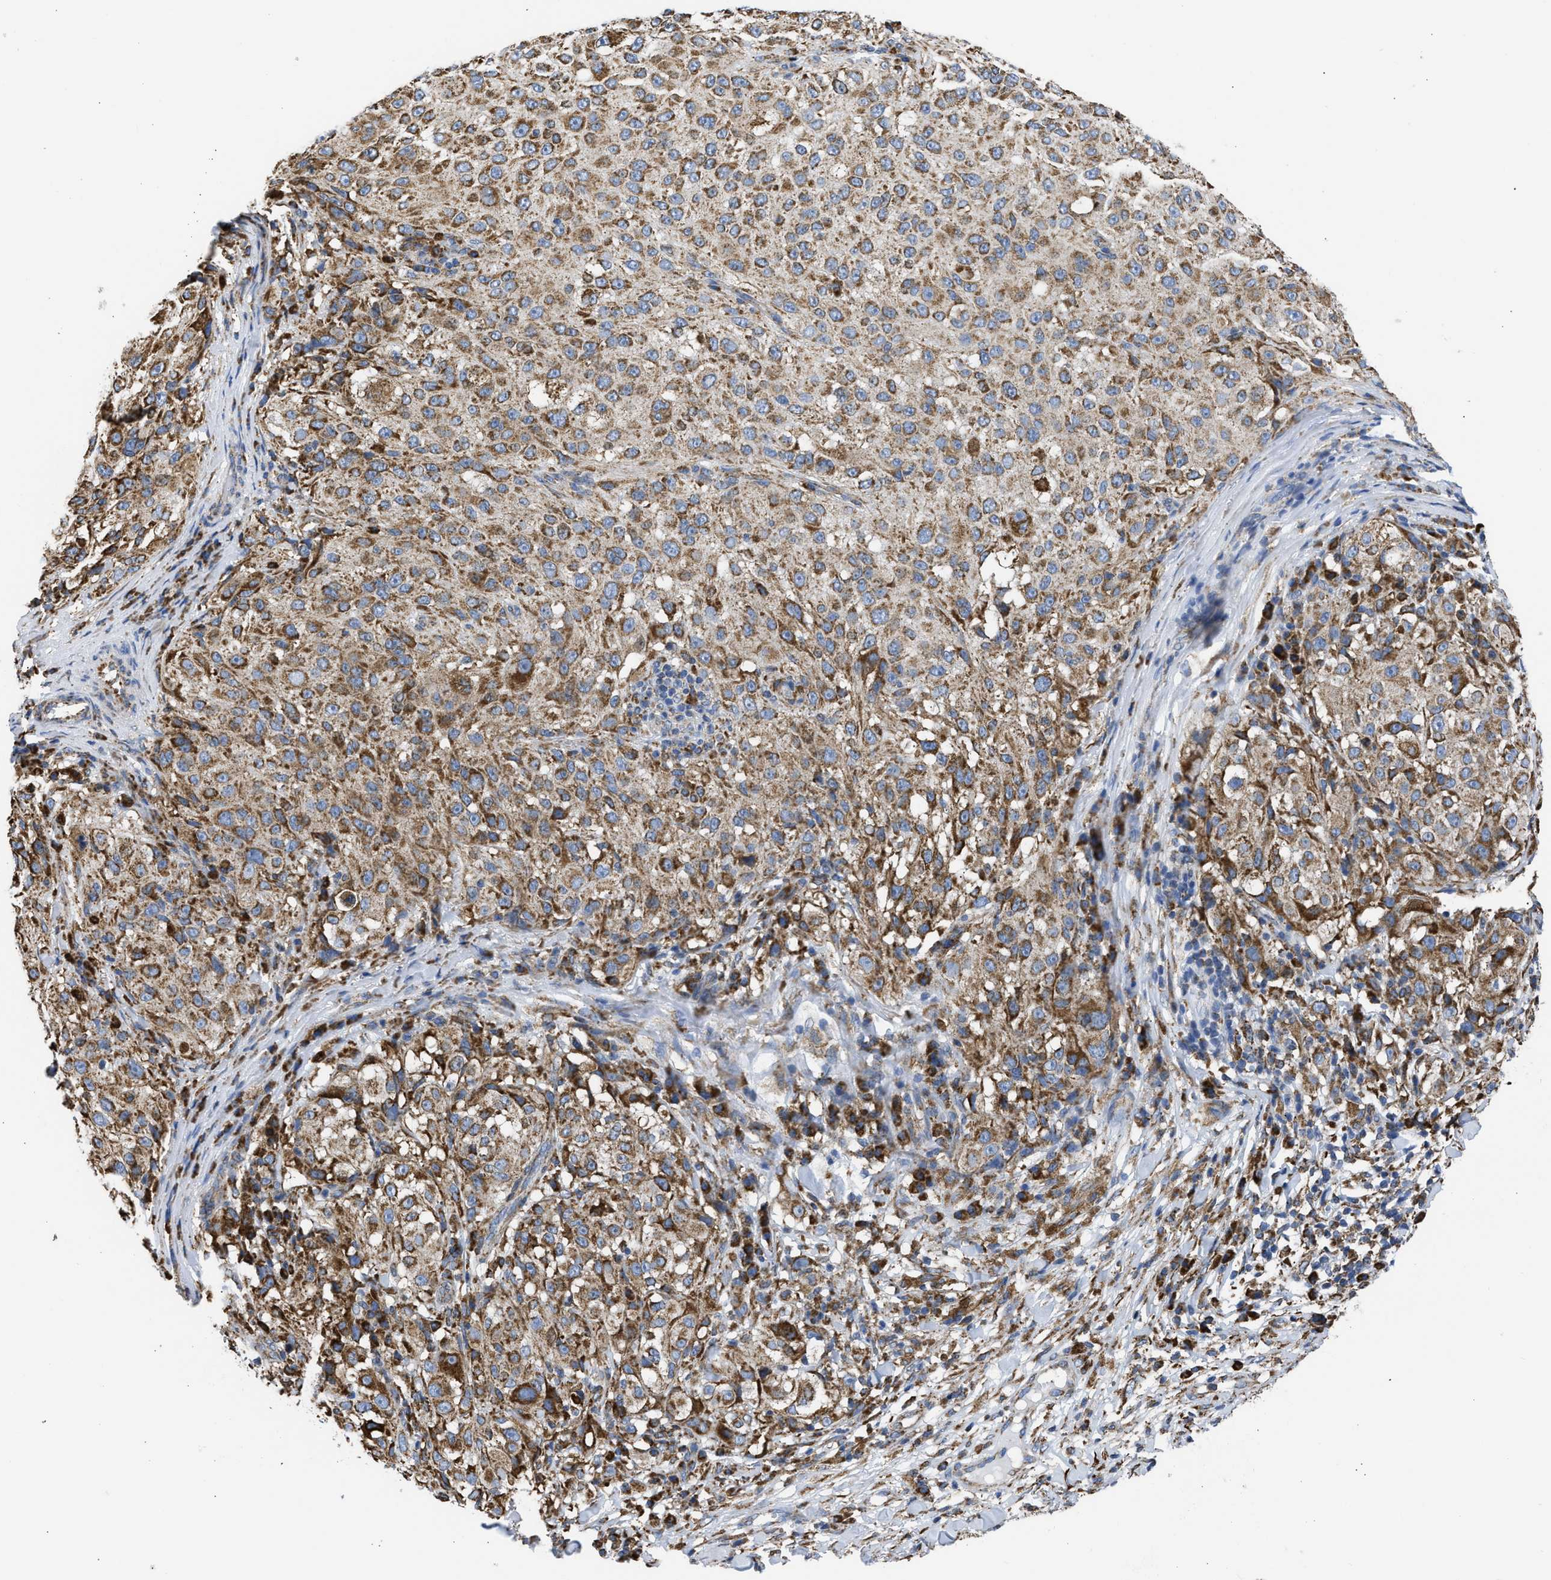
{"staining": {"intensity": "strong", "quantity": ">75%", "location": "cytoplasmic/membranous"}, "tissue": "melanoma", "cell_type": "Tumor cells", "image_type": "cancer", "snomed": [{"axis": "morphology", "description": "Necrosis, NOS"}, {"axis": "morphology", "description": "Malignant melanoma, NOS"}, {"axis": "topography", "description": "Skin"}], "caption": "A high amount of strong cytoplasmic/membranous staining is seen in about >75% of tumor cells in melanoma tissue.", "gene": "CYCS", "patient": {"sex": "female", "age": 87}}